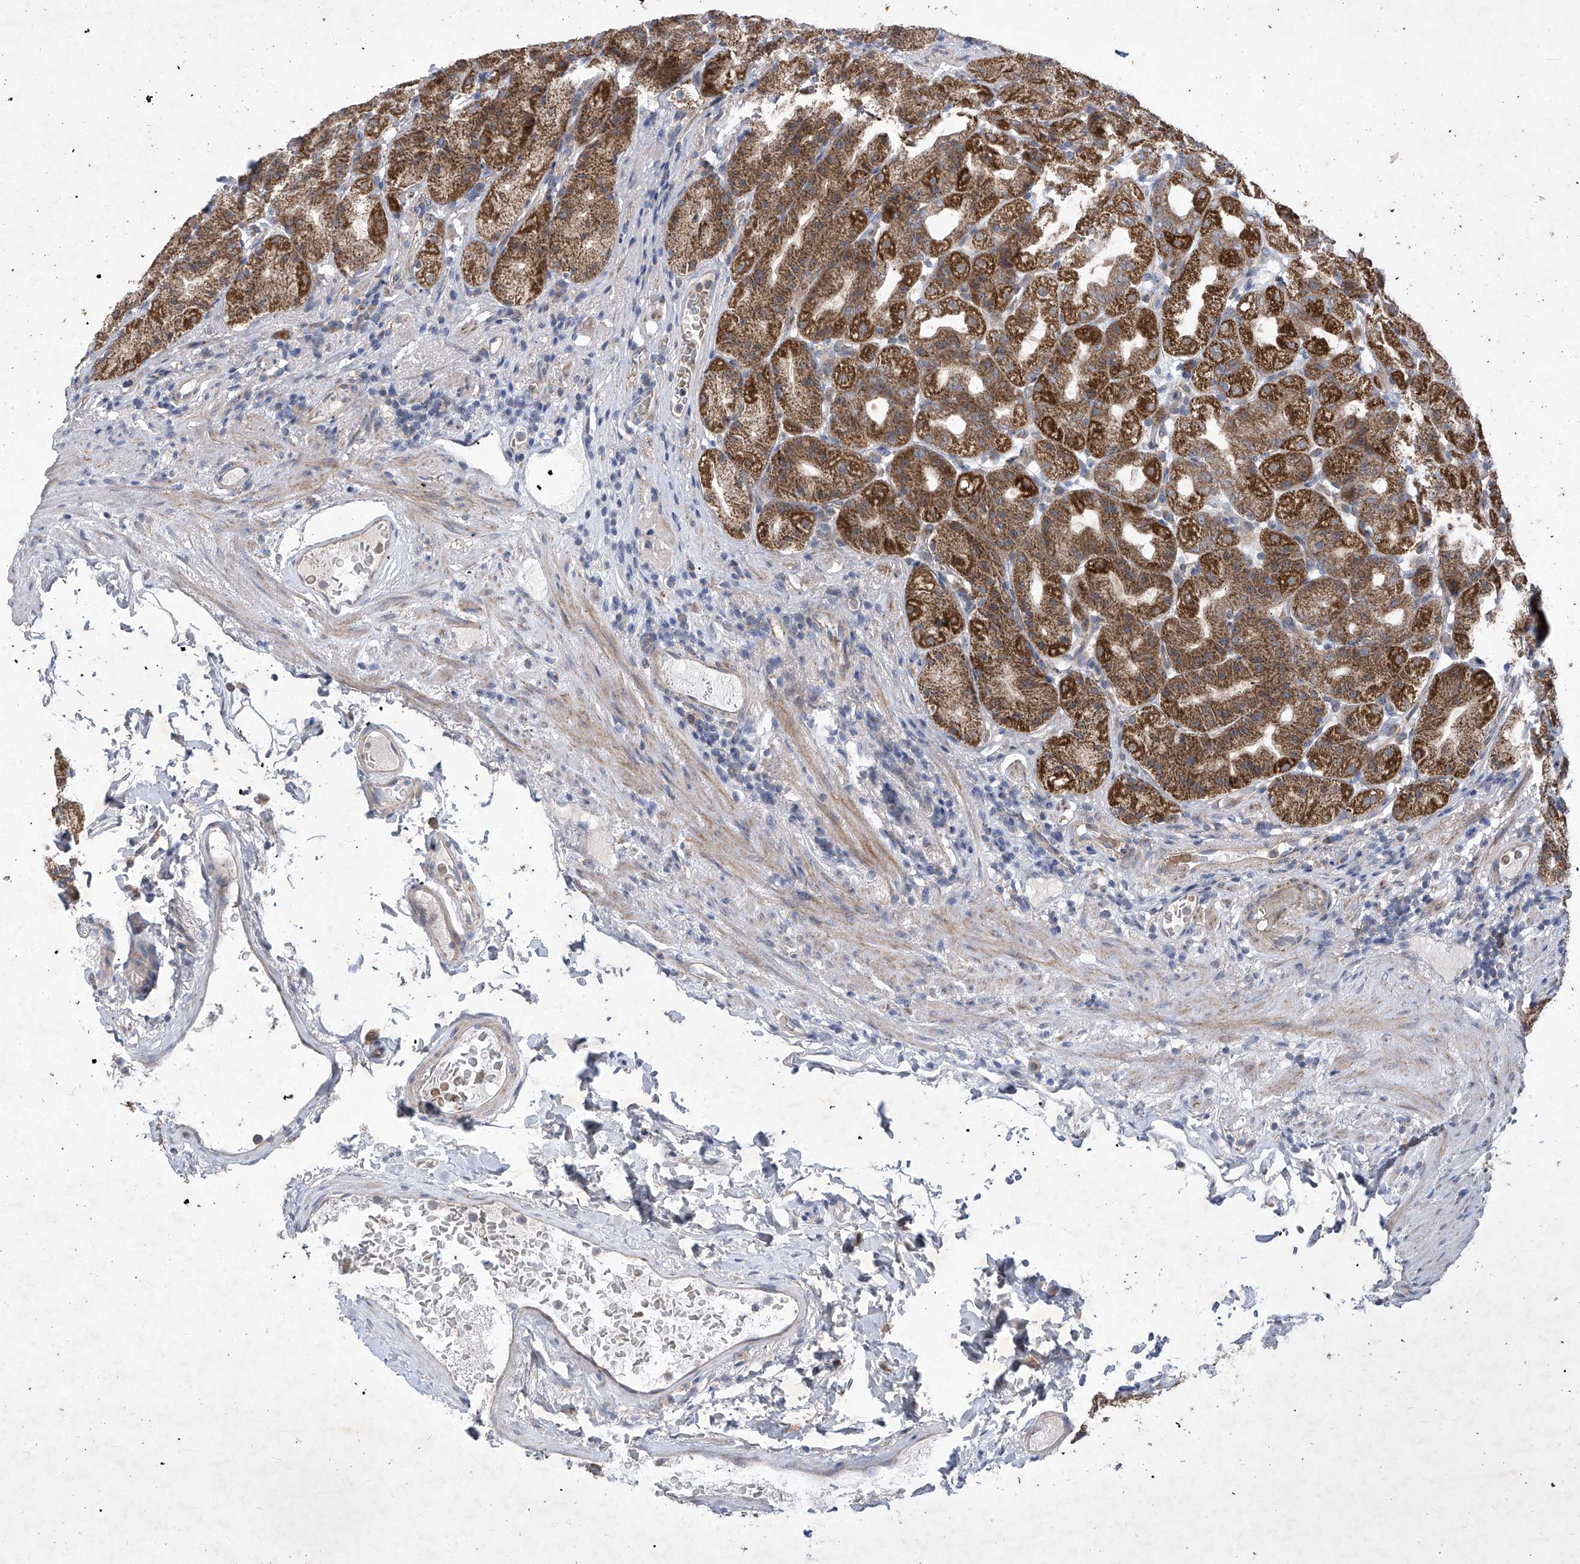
{"staining": {"intensity": "strong", "quantity": ">75%", "location": "cytoplasmic/membranous"}, "tissue": "stomach", "cell_type": "Glandular cells", "image_type": "normal", "snomed": [{"axis": "morphology", "description": "Normal tissue, NOS"}, {"axis": "topography", "description": "Stomach, upper"}], "caption": "Stomach stained with immunohistochemistry (IHC) reveals strong cytoplasmic/membranous staining in approximately >75% of glandular cells.", "gene": "COQ3", "patient": {"sex": "male", "age": 68}}